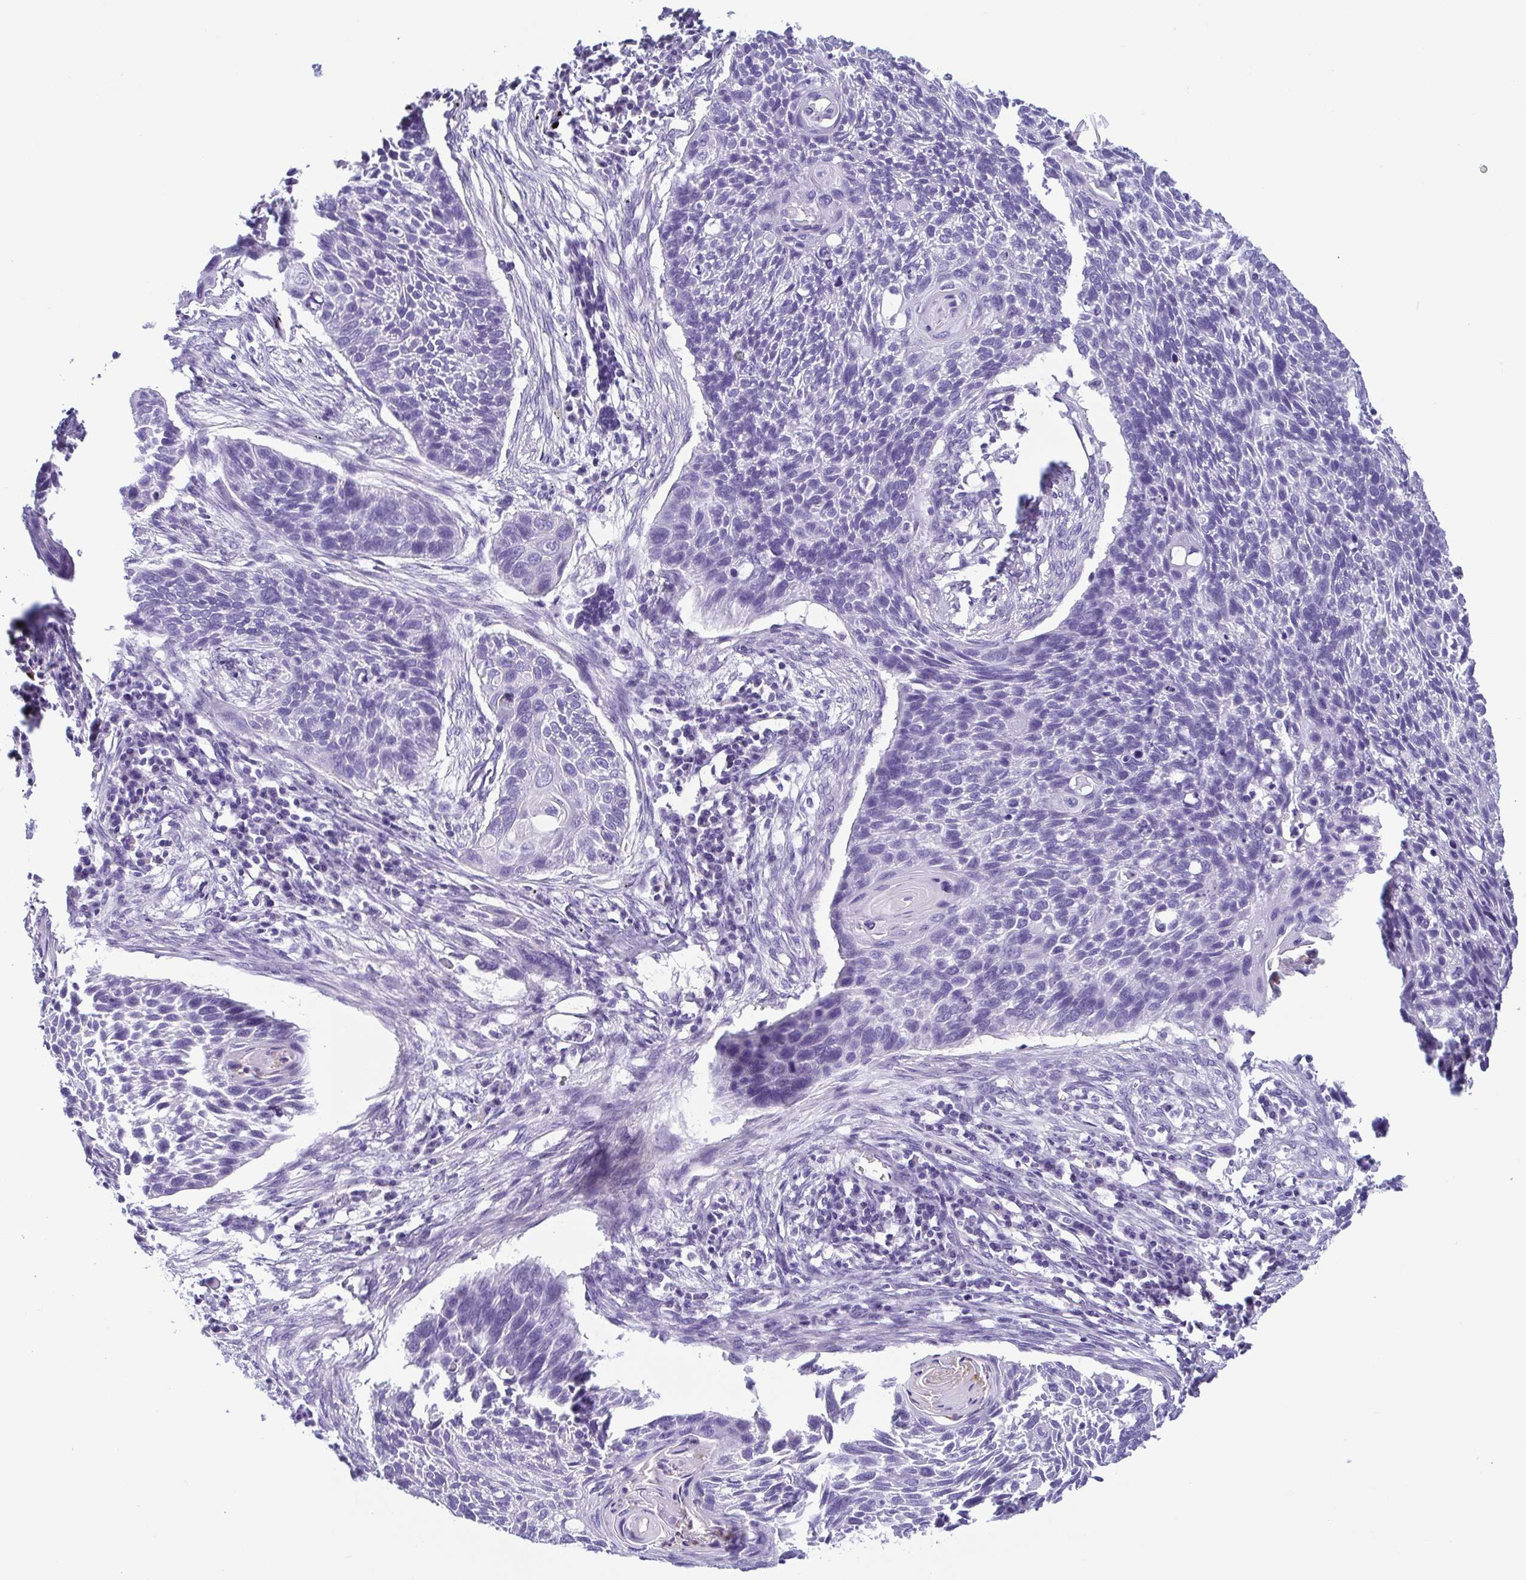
{"staining": {"intensity": "negative", "quantity": "none", "location": "none"}, "tissue": "lung cancer", "cell_type": "Tumor cells", "image_type": "cancer", "snomed": [{"axis": "morphology", "description": "Squamous cell carcinoma, NOS"}, {"axis": "topography", "description": "Lung"}], "caption": "Immunohistochemistry of human lung cancer reveals no staining in tumor cells. (Immunohistochemistry (ihc), brightfield microscopy, high magnification).", "gene": "AZU1", "patient": {"sex": "male", "age": 78}}